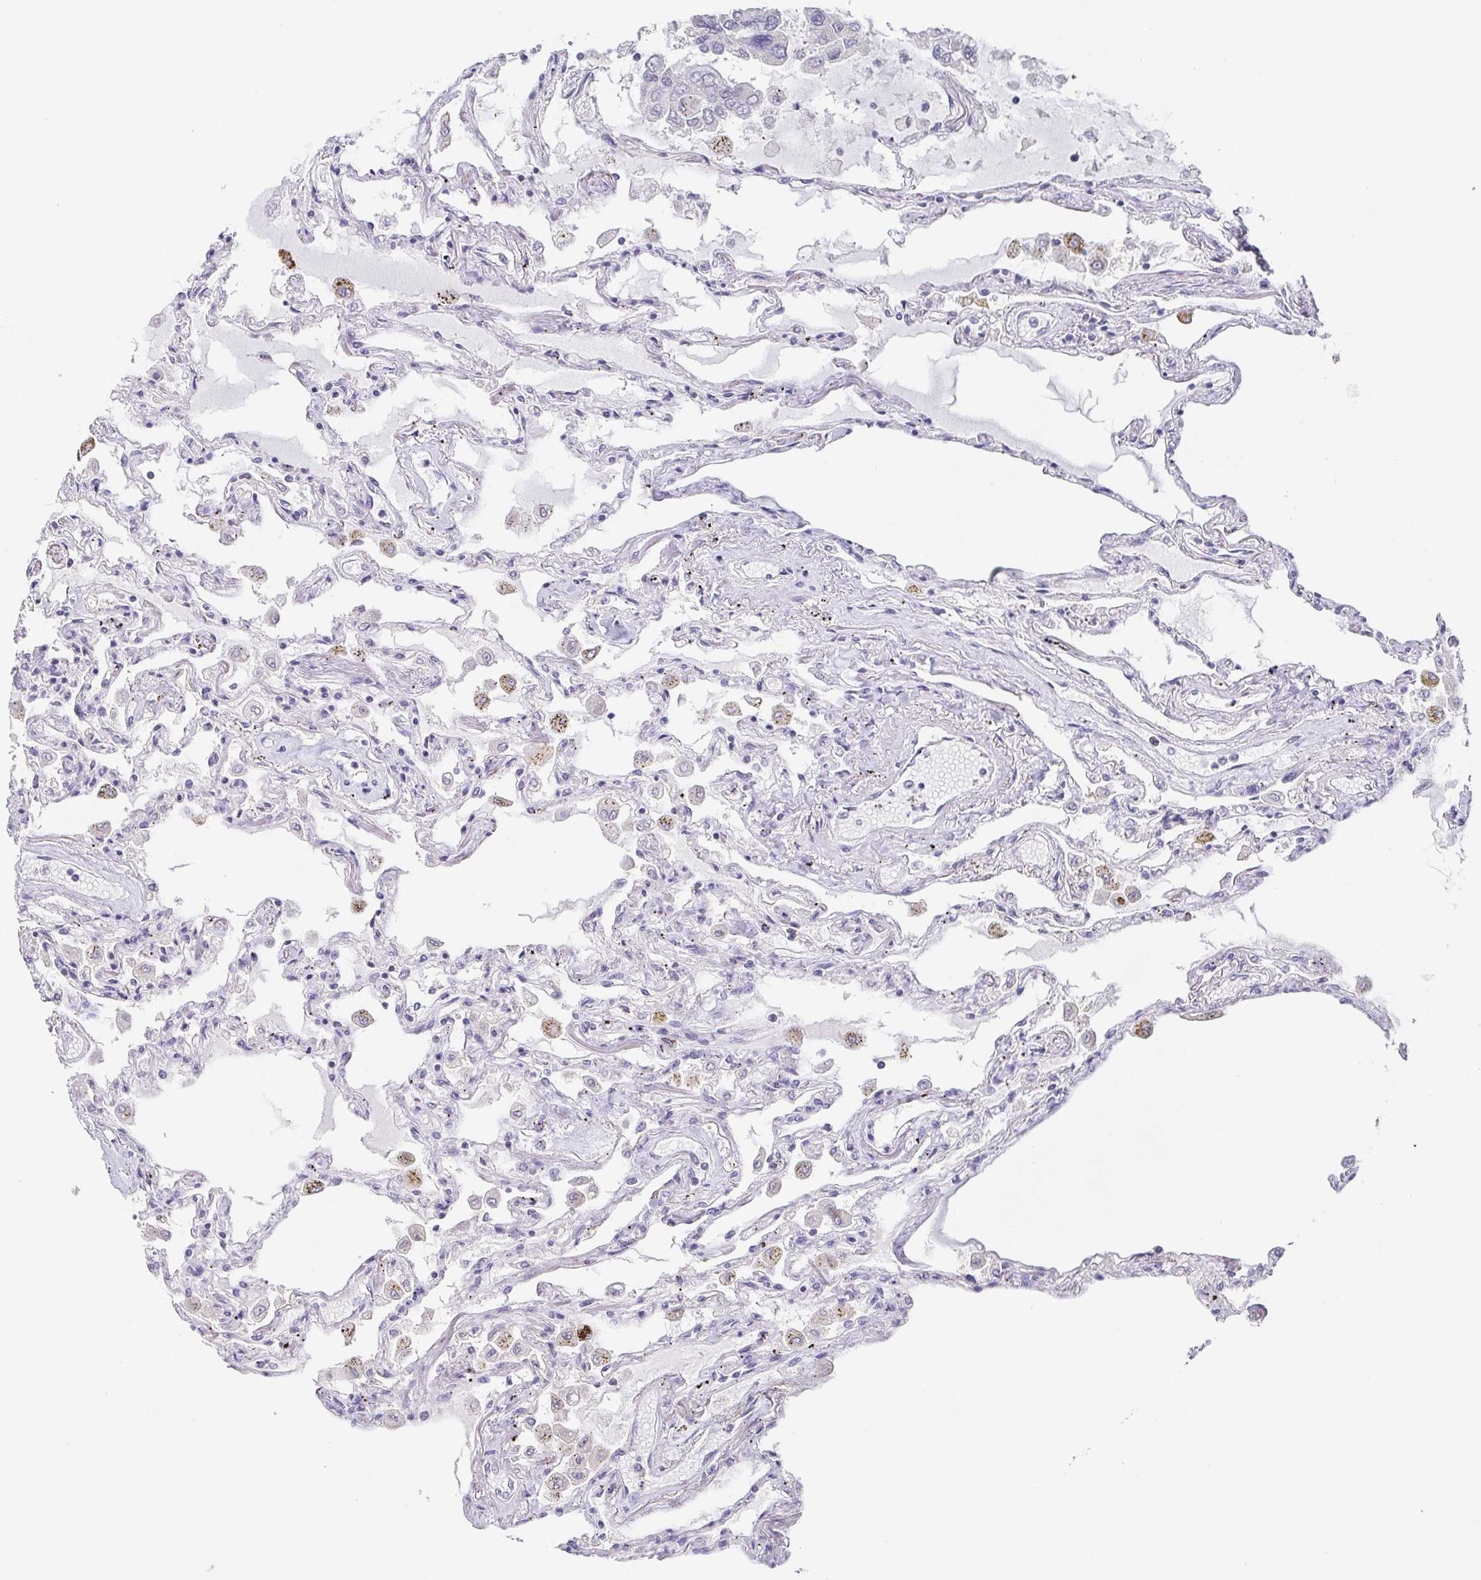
{"staining": {"intensity": "negative", "quantity": "none", "location": "none"}, "tissue": "lung", "cell_type": "Alveolar cells", "image_type": "normal", "snomed": [{"axis": "morphology", "description": "Normal tissue, NOS"}, {"axis": "morphology", "description": "Adenocarcinoma, NOS"}, {"axis": "topography", "description": "Cartilage tissue"}, {"axis": "topography", "description": "Lung"}], "caption": "Immunohistochemistry (IHC) of normal human lung shows no expression in alveolar cells. (Stains: DAB (3,3'-diaminobenzidine) immunohistochemistry with hematoxylin counter stain, Microscopy: brightfield microscopy at high magnification).", "gene": "NEFH", "patient": {"sex": "female", "age": 67}}